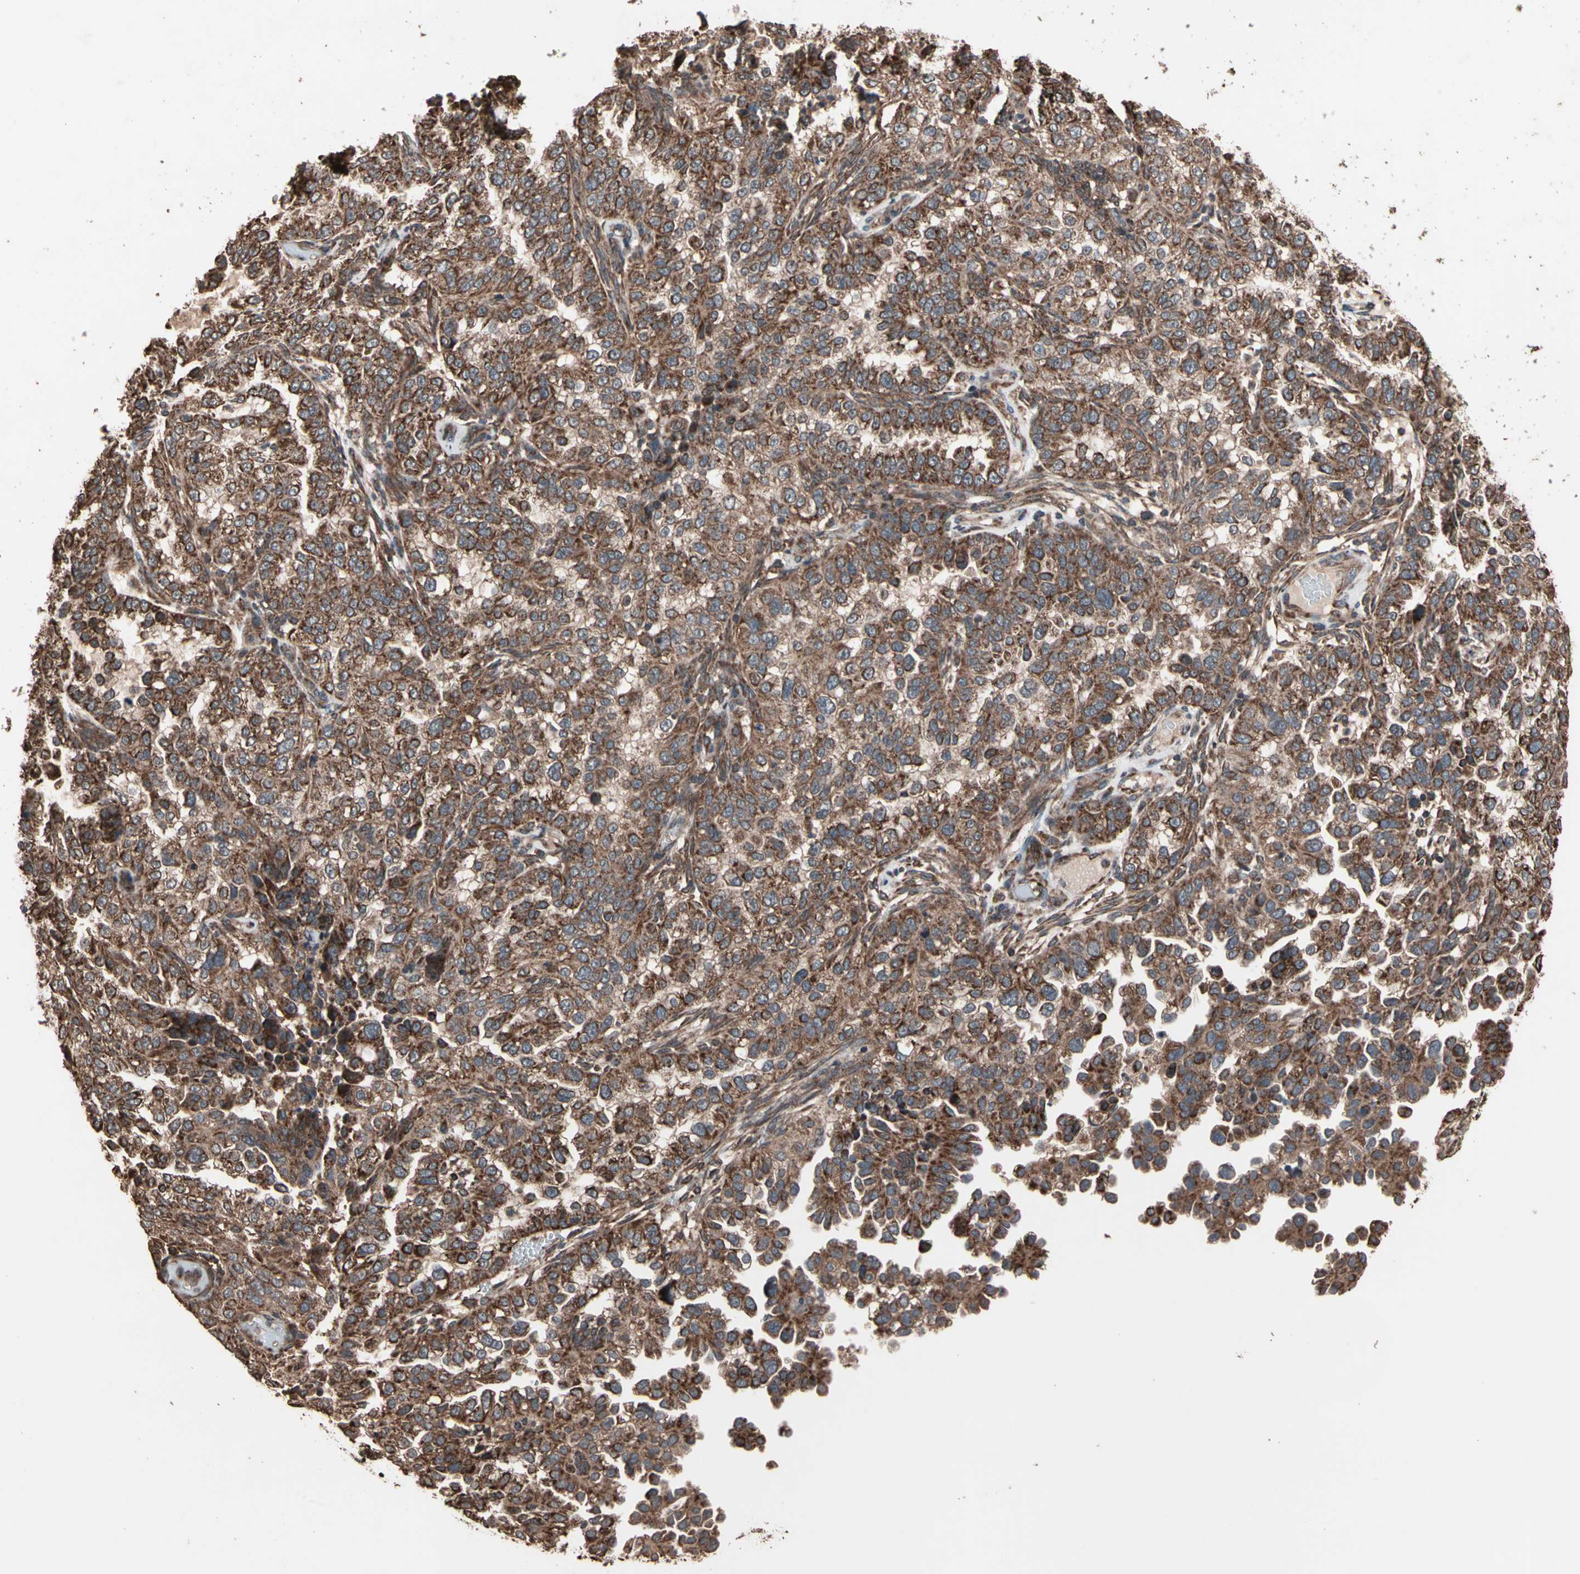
{"staining": {"intensity": "strong", "quantity": ">75%", "location": "cytoplasmic/membranous"}, "tissue": "endometrial cancer", "cell_type": "Tumor cells", "image_type": "cancer", "snomed": [{"axis": "morphology", "description": "Adenocarcinoma, NOS"}, {"axis": "topography", "description": "Endometrium"}], "caption": "An immunohistochemistry histopathology image of neoplastic tissue is shown. Protein staining in brown highlights strong cytoplasmic/membranous positivity in adenocarcinoma (endometrial) within tumor cells.", "gene": "MRPL2", "patient": {"sex": "female", "age": 85}}